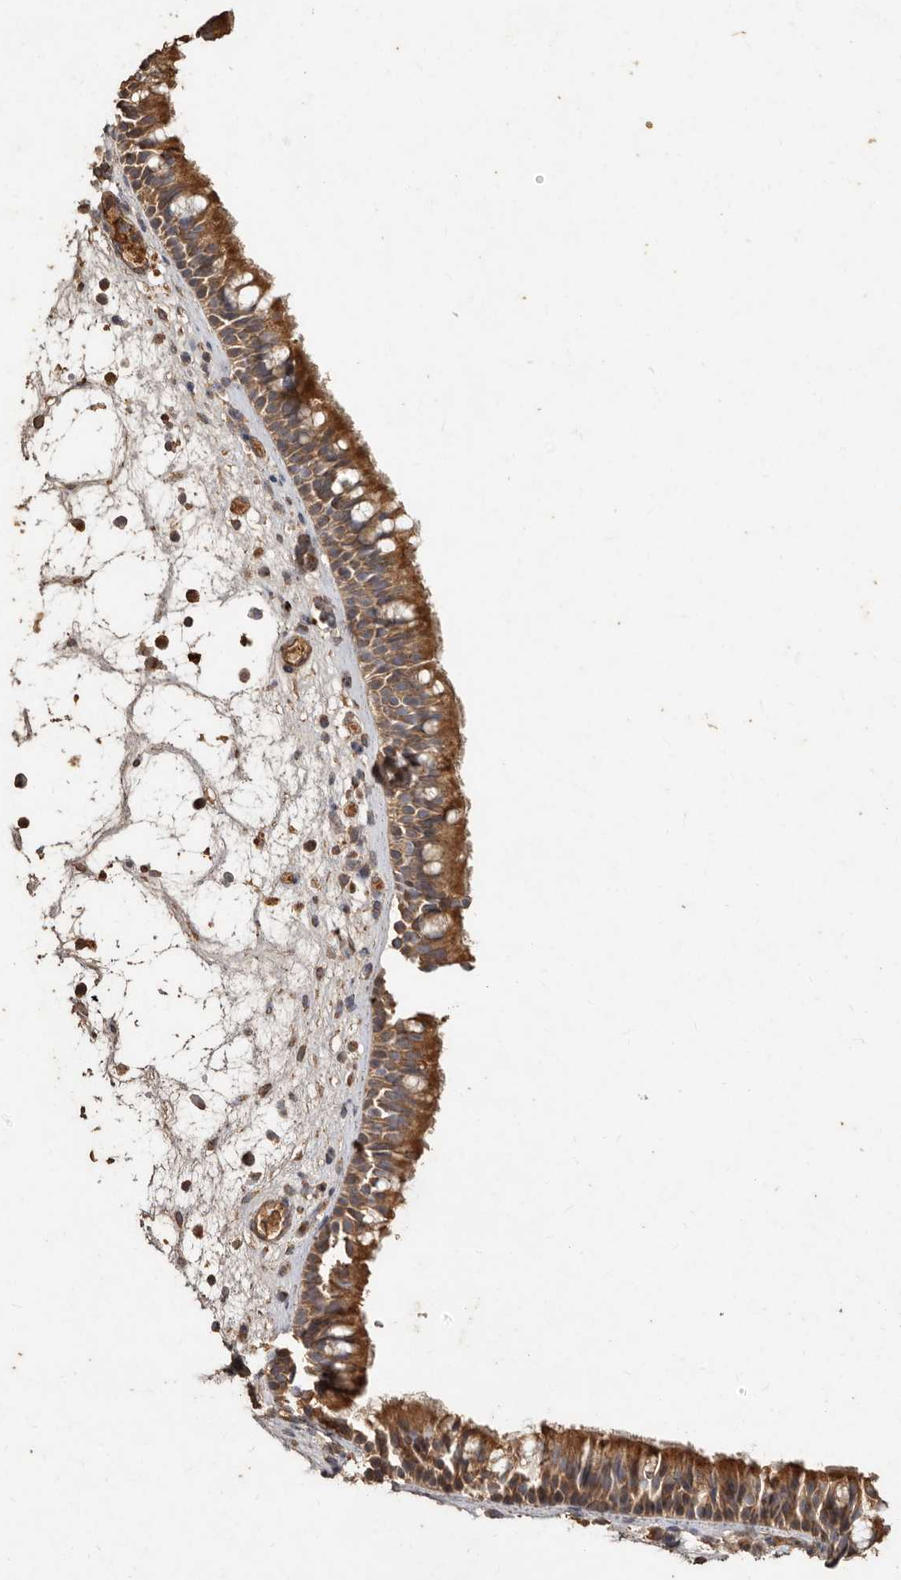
{"staining": {"intensity": "moderate", "quantity": ">75%", "location": "cytoplasmic/membranous"}, "tissue": "nasopharynx", "cell_type": "Respiratory epithelial cells", "image_type": "normal", "snomed": [{"axis": "morphology", "description": "Normal tissue, NOS"}, {"axis": "morphology", "description": "Inflammation, NOS"}, {"axis": "morphology", "description": "Malignant melanoma, Metastatic site"}, {"axis": "topography", "description": "Nasopharynx"}], "caption": "This histopathology image demonstrates normal nasopharynx stained with immunohistochemistry to label a protein in brown. The cytoplasmic/membranous of respiratory epithelial cells show moderate positivity for the protein. Nuclei are counter-stained blue.", "gene": "FARS2", "patient": {"sex": "male", "age": 70}}